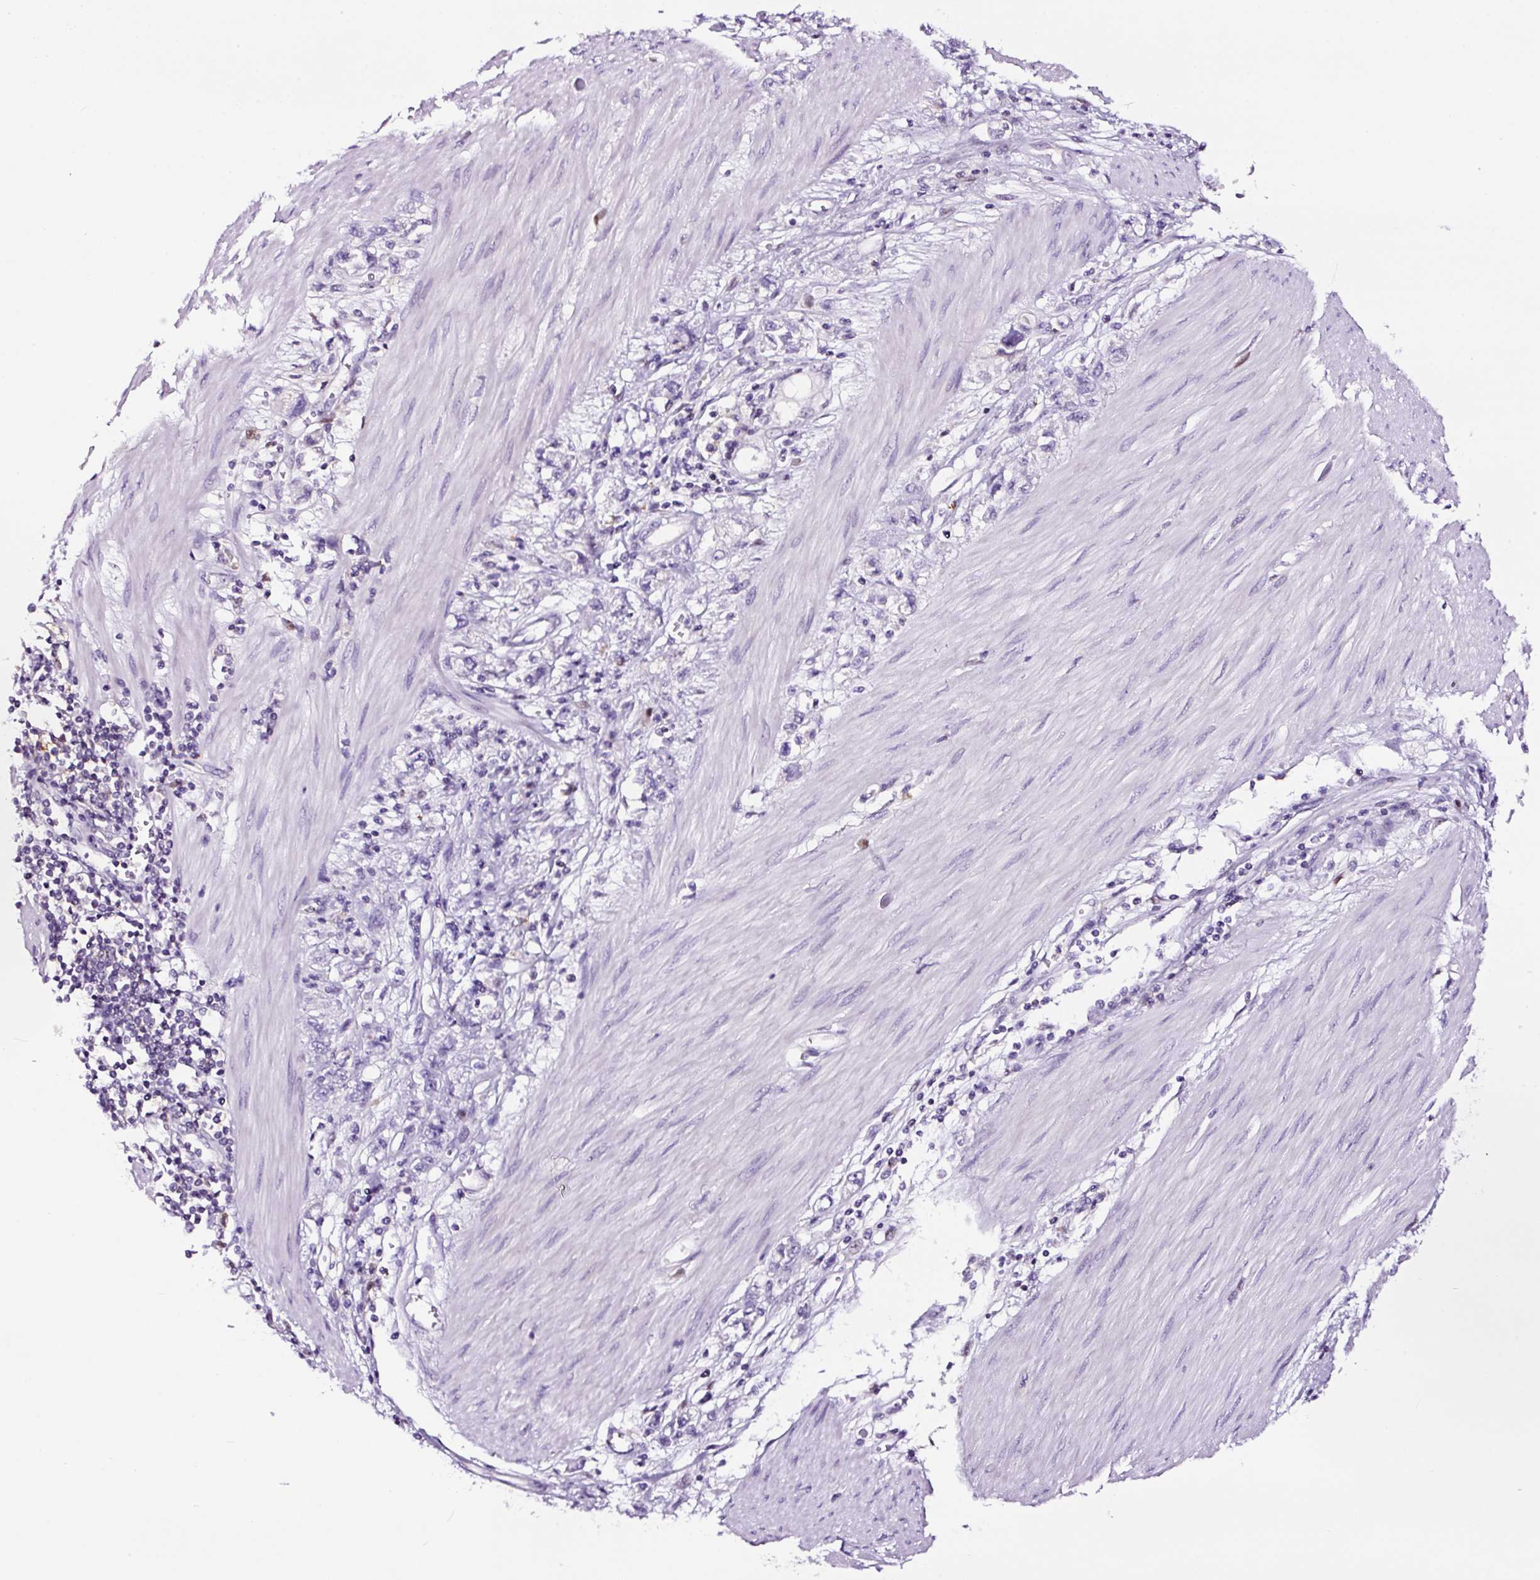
{"staining": {"intensity": "negative", "quantity": "none", "location": "none"}, "tissue": "stomach cancer", "cell_type": "Tumor cells", "image_type": "cancer", "snomed": [{"axis": "morphology", "description": "Adenocarcinoma, NOS"}, {"axis": "topography", "description": "Stomach"}], "caption": "This histopathology image is of stomach adenocarcinoma stained with immunohistochemistry to label a protein in brown with the nuclei are counter-stained blue. There is no staining in tumor cells.", "gene": "TAFA3", "patient": {"sex": "female", "age": 76}}